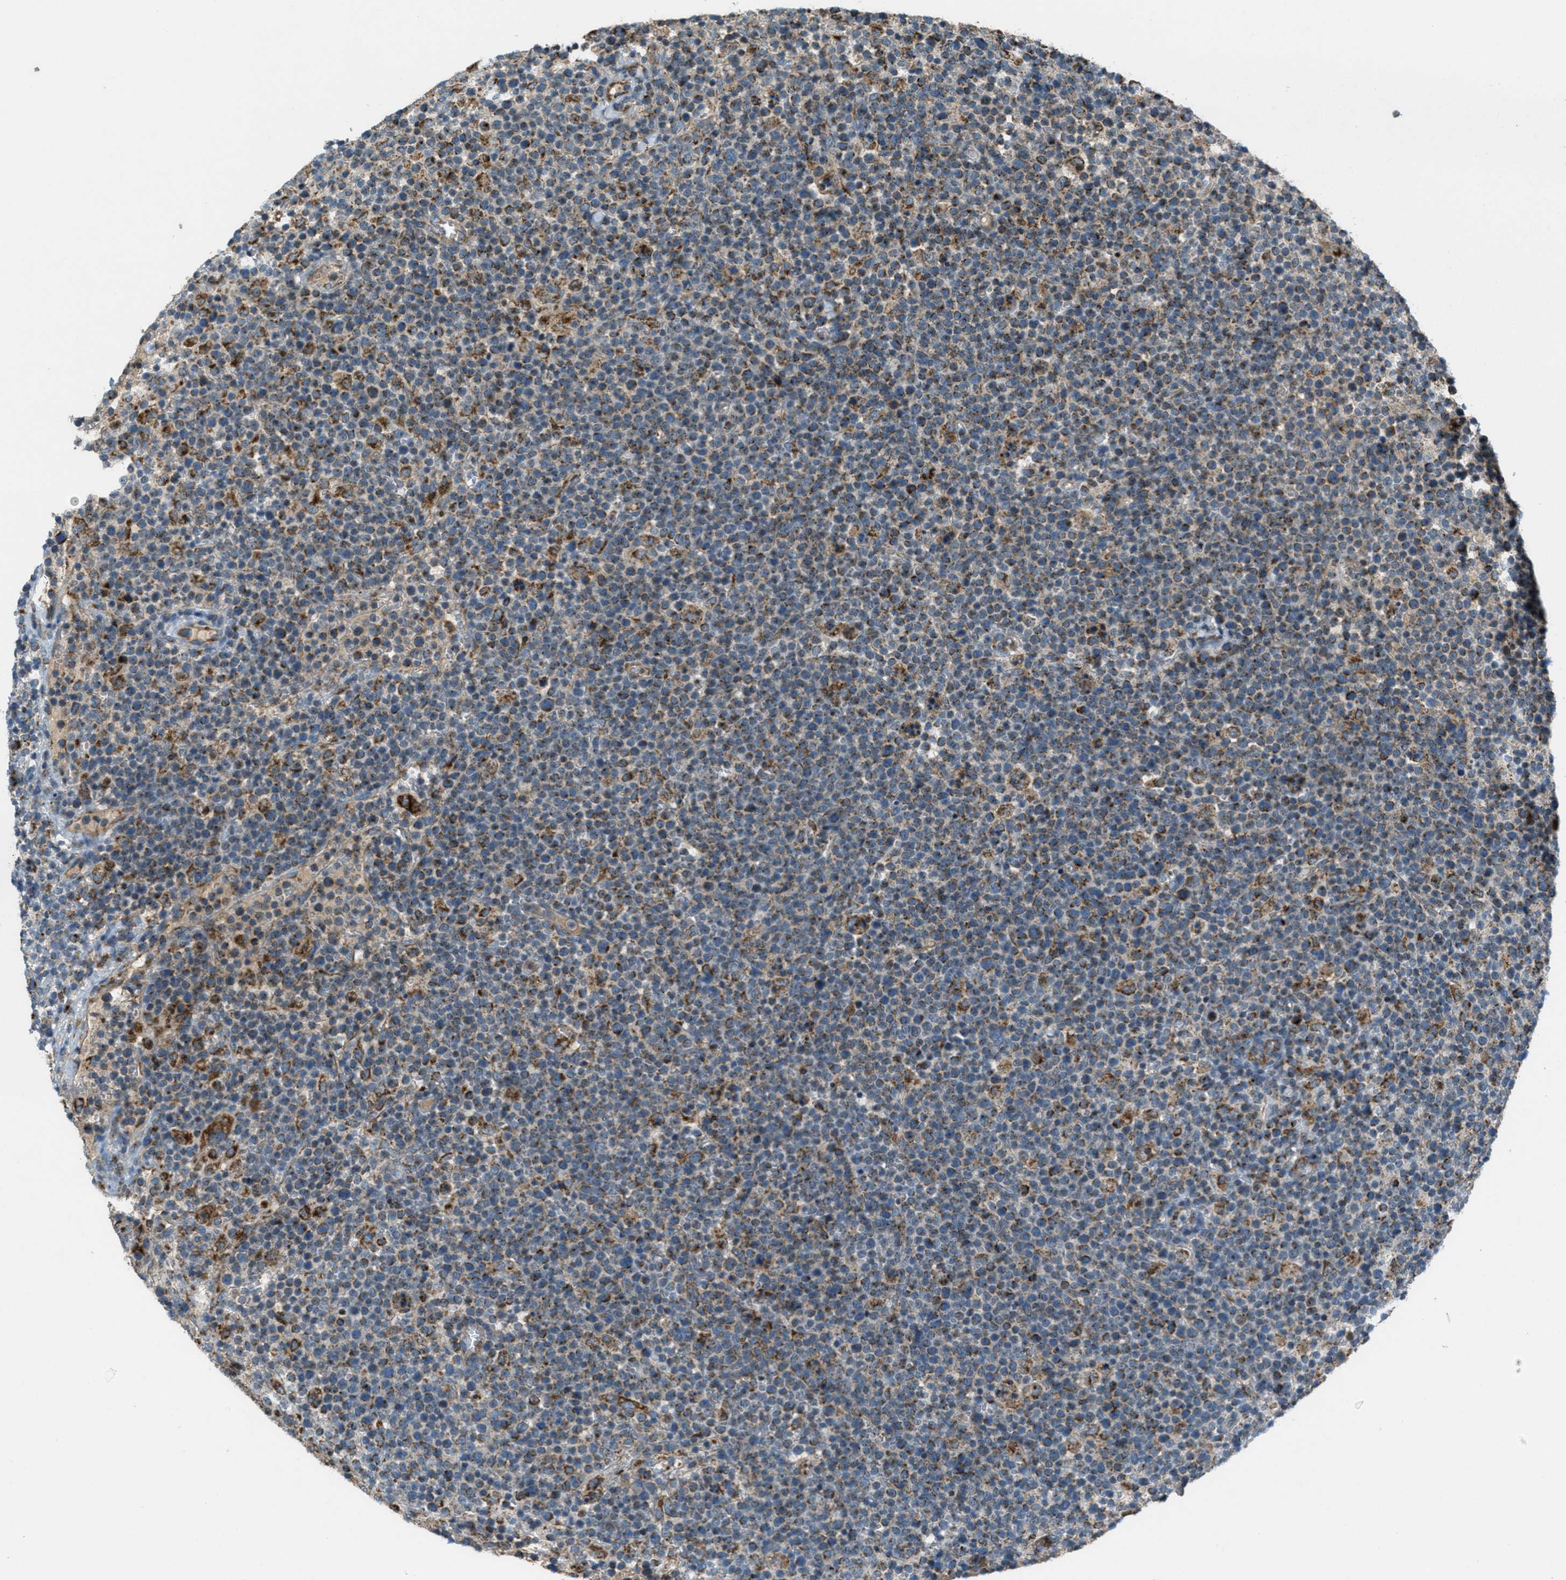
{"staining": {"intensity": "moderate", "quantity": ">75%", "location": "cytoplasmic/membranous"}, "tissue": "lymphoma", "cell_type": "Tumor cells", "image_type": "cancer", "snomed": [{"axis": "morphology", "description": "Malignant lymphoma, non-Hodgkin's type, High grade"}, {"axis": "topography", "description": "Lymph node"}], "caption": "Immunohistochemical staining of human lymphoma demonstrates medium levels of moderate cytoplasmic/membranous positivity in about >75% of tumor cells.", "gene": "BCKDK", "patient": {"sex": "male", "age": 61}}